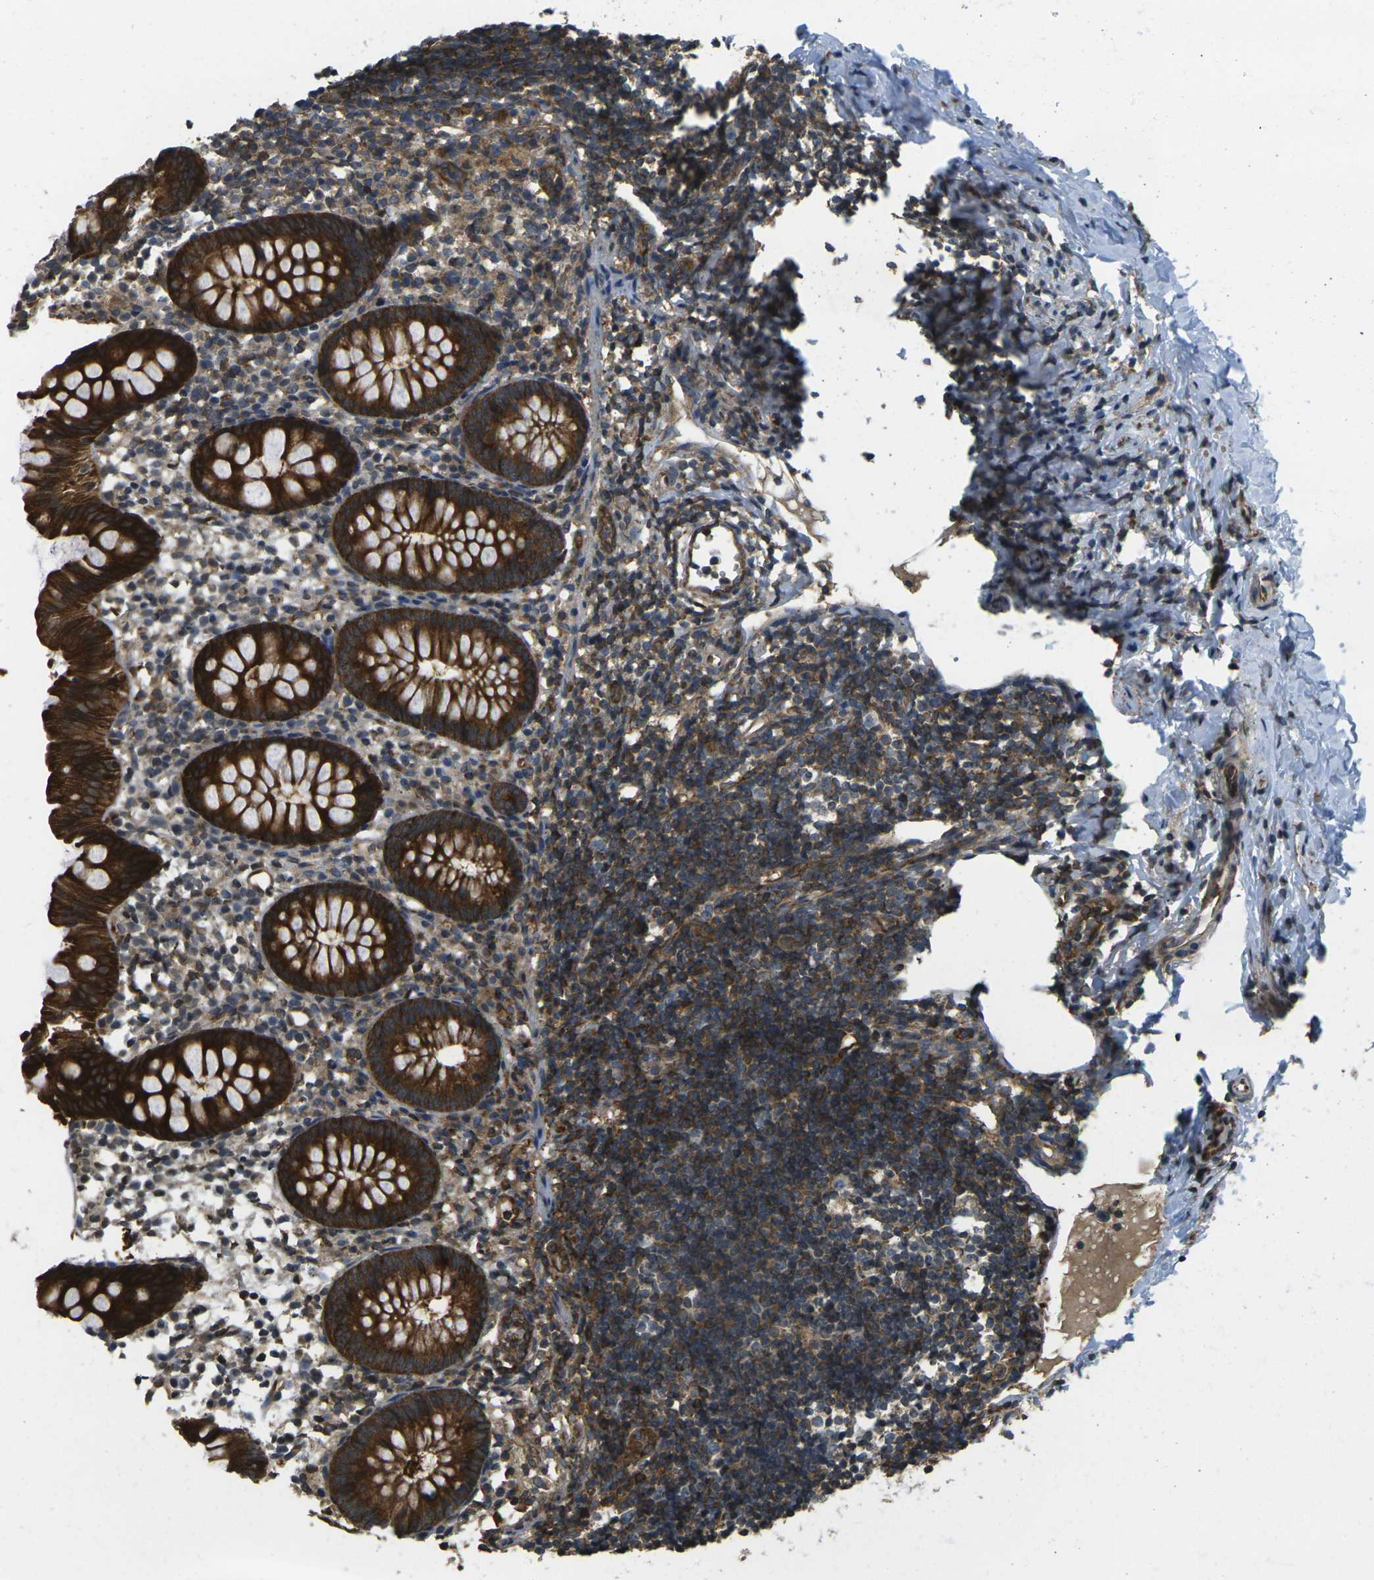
{"staining": {"intensity": "strong", "quantity": ">75%", "location": "cytoplasmic/membranous"}, "tissue": "appendix", "cell_type": "Glandular cells", "image_type": "normal", "snomed": [{"axis": "morphology", "description": "Normal tissue, NOS"}, {"axis": "topography", "description": "Appendix"}], "caption": "IHC staining of unremarkable appendix, which shows high levels of strong cytoplasmic/membranous positivity in about >75% of glandular cells indicating strong cytoplasmic/membranous protein expression. The staining was performed using DAB (brown) for protein detection and nuclei were counterstained in hematoxylin (blue).", "gene": "CAST", "patient": {"sex": "female", "age": 20}}